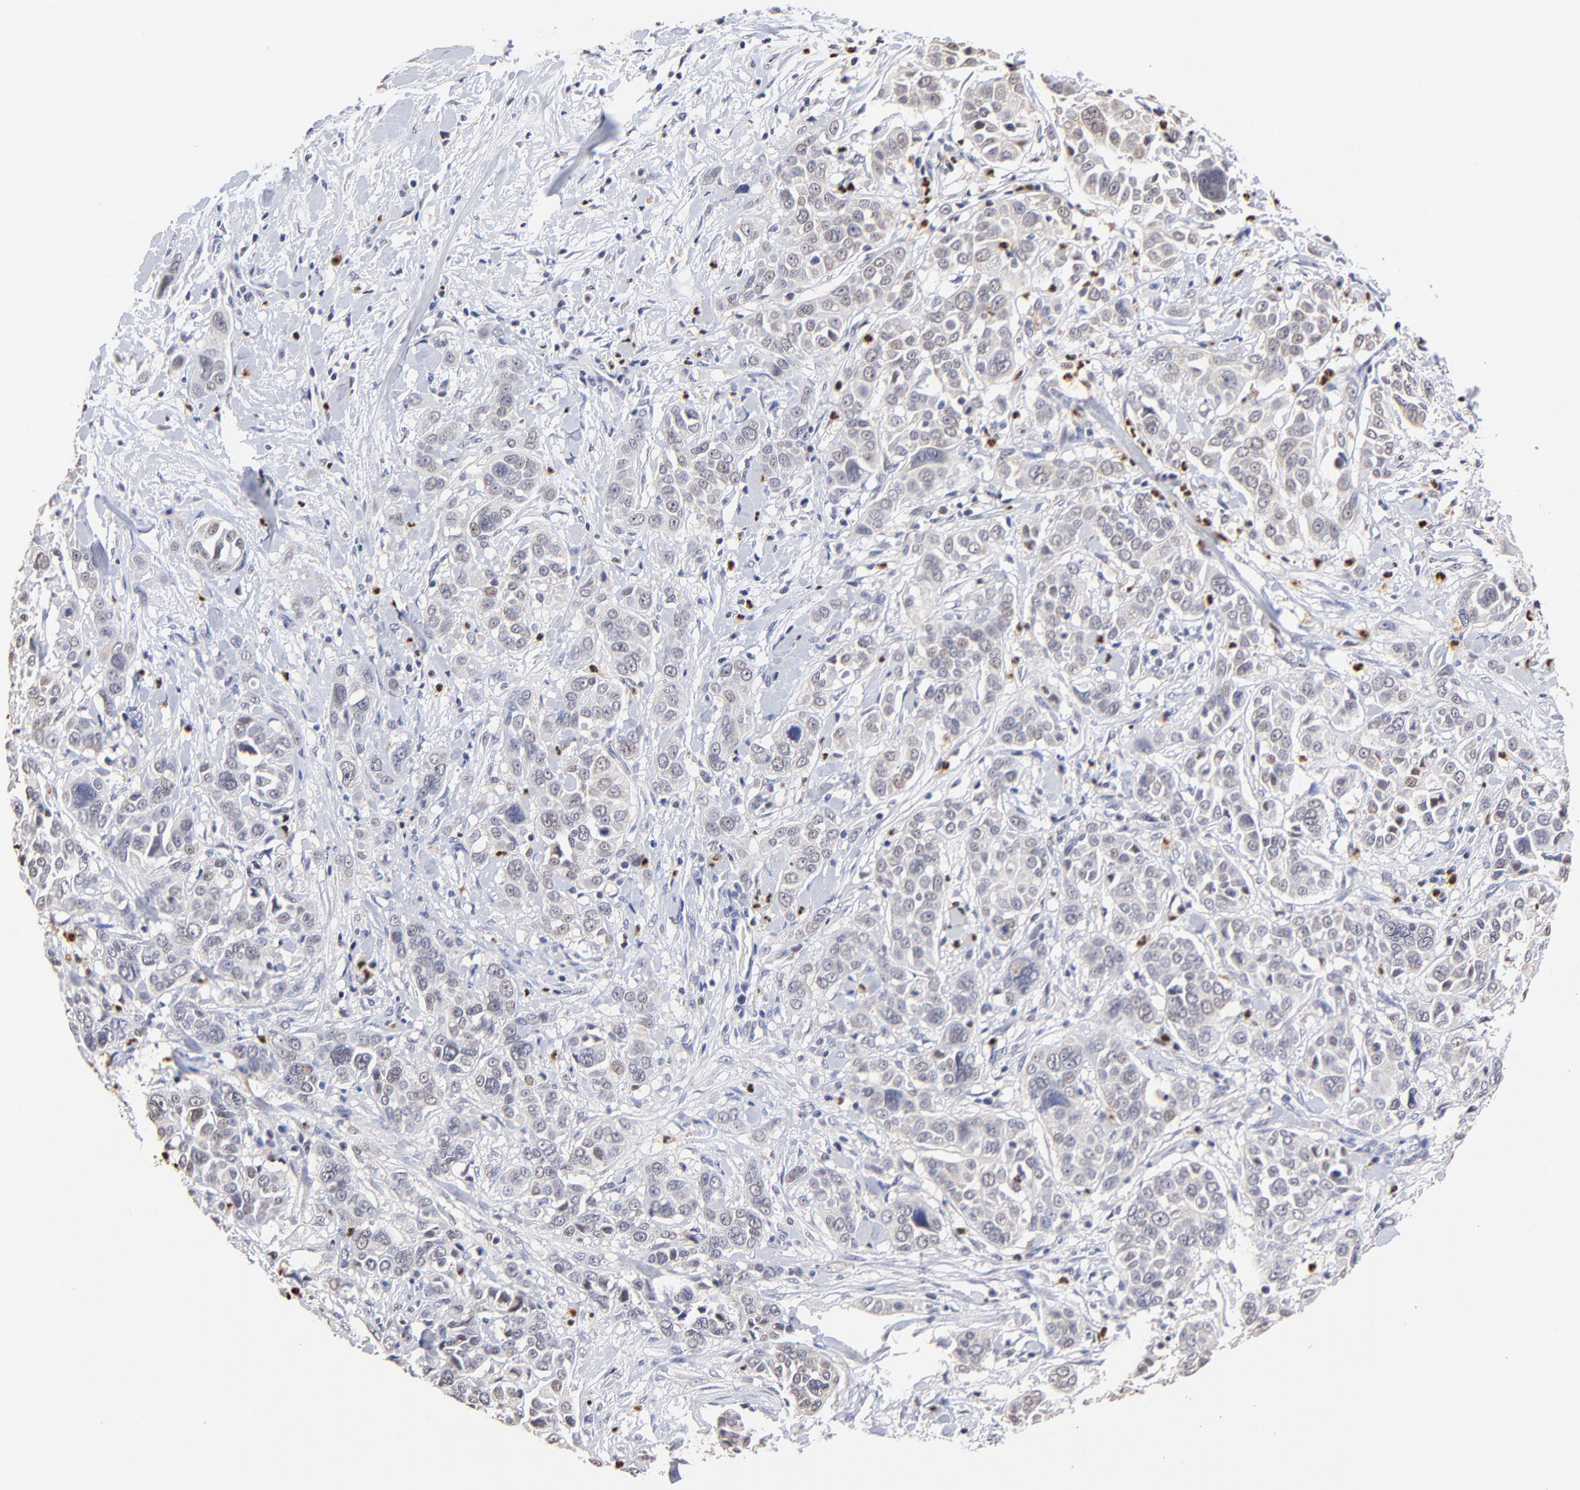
{"staining": {"intensity": "weak", "quantity": "<25%", "location": "cytoplasmic/membranous"}, "tissue": "pancreatic cancer", "cell_type": "Tumor cells", "image_type": "cancer", "snomed": [{"axis": "morphology", "description": "Adenocarcinoma, NOS"}, {"axis": "topography", "description": "Pancreas"}], "caption": "Image shows no protein staining in tumor cells of pancreatic adenocarcinoma tissue. Nuclei are stained in blue.", "gene": "BBOF1", "patient": {"sex": "female", "age": 52}}